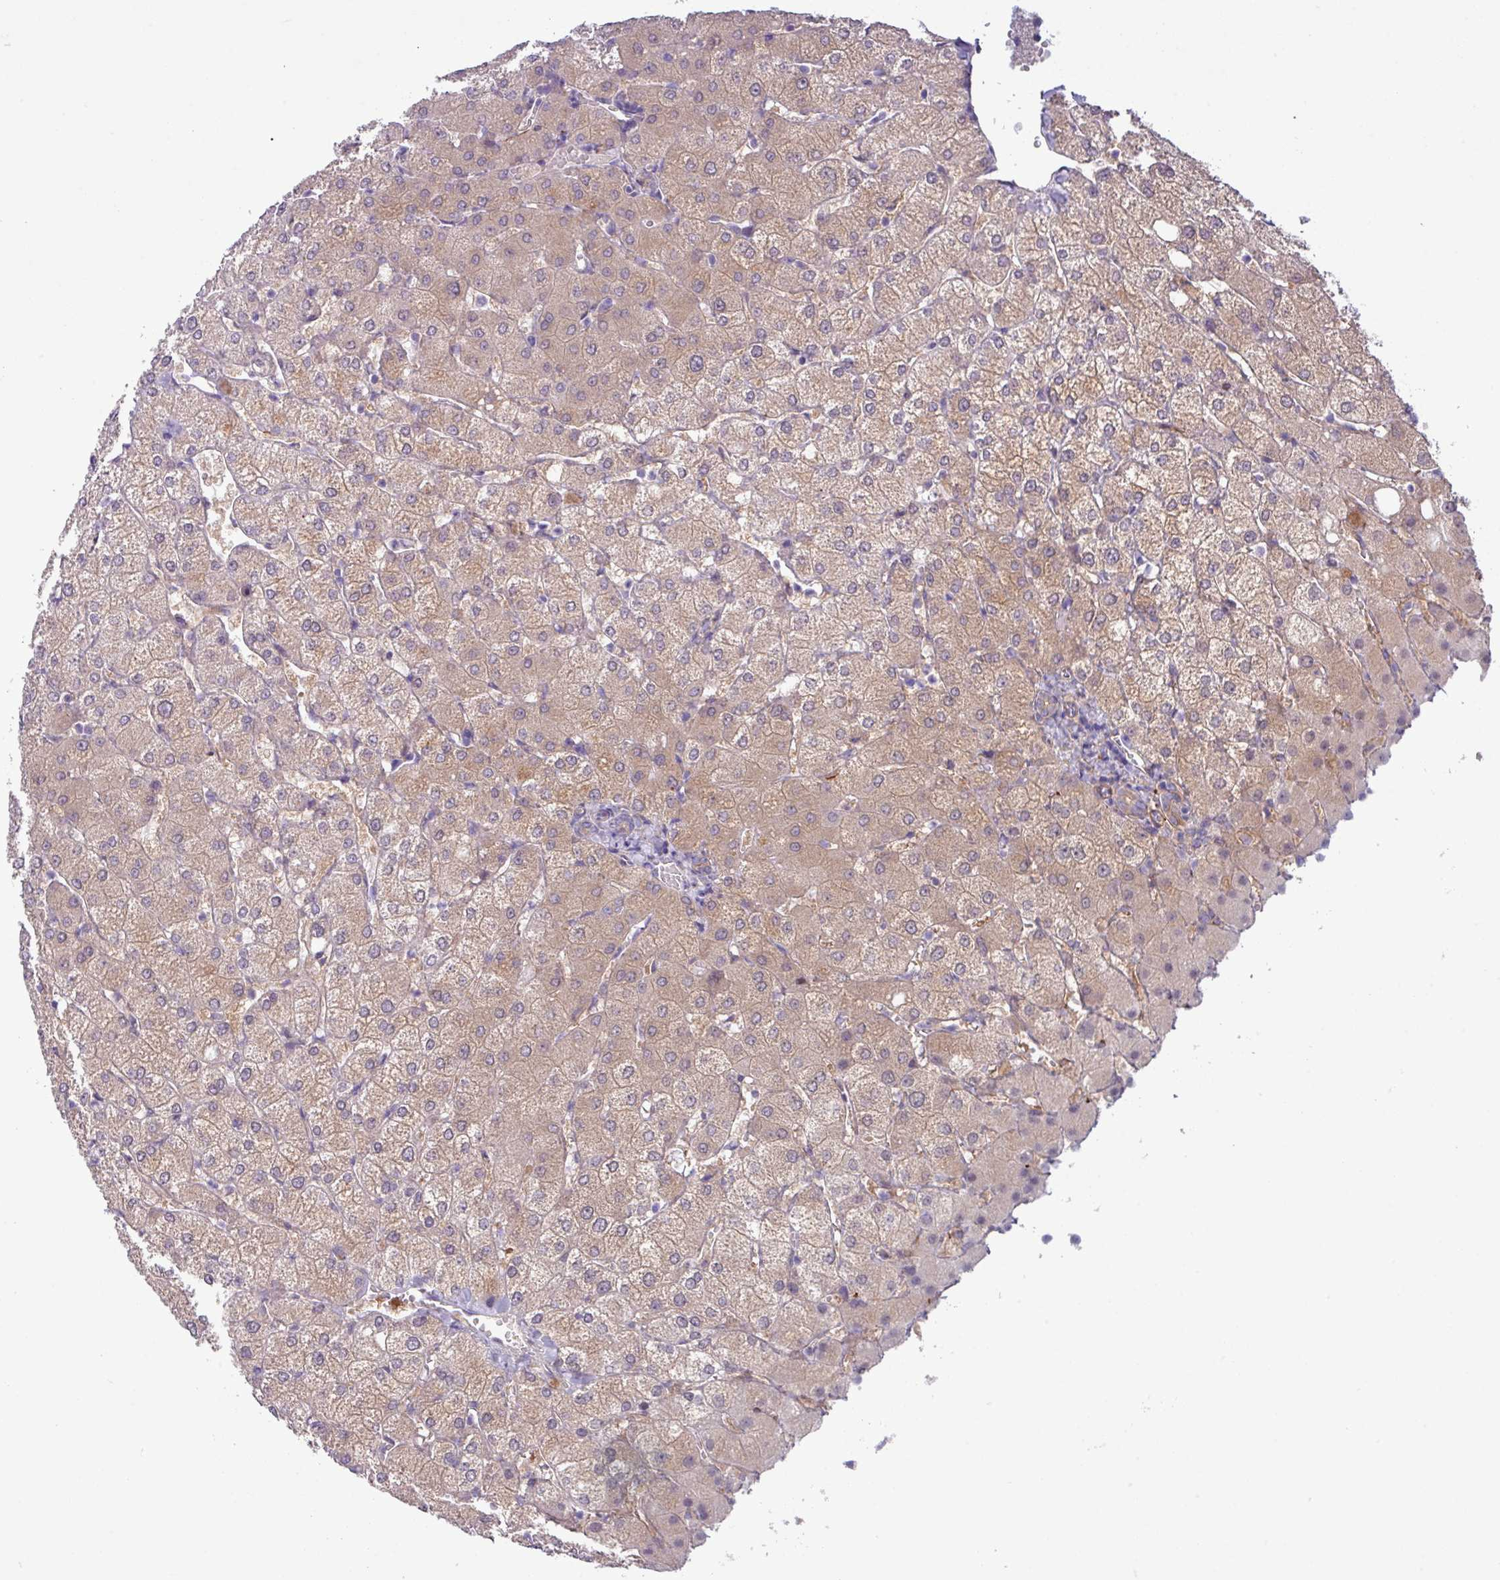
{"staining": {"intensity": "negative", "quantity": "none", "location": "none"}, "tissue": "liver", "cell_type": "Cholangiocytes", "image_type": "normal", "snomed": [{"axis": "morphology", "description": "Normal tissue, NOS"}, {"axis": "topography", "description": "Liver"}], "caption": "Cholangiocytes show no significant protein expression in benign liver.", "gene": "KIRREL3", "patient": {"sex": "female", "age": 54}}